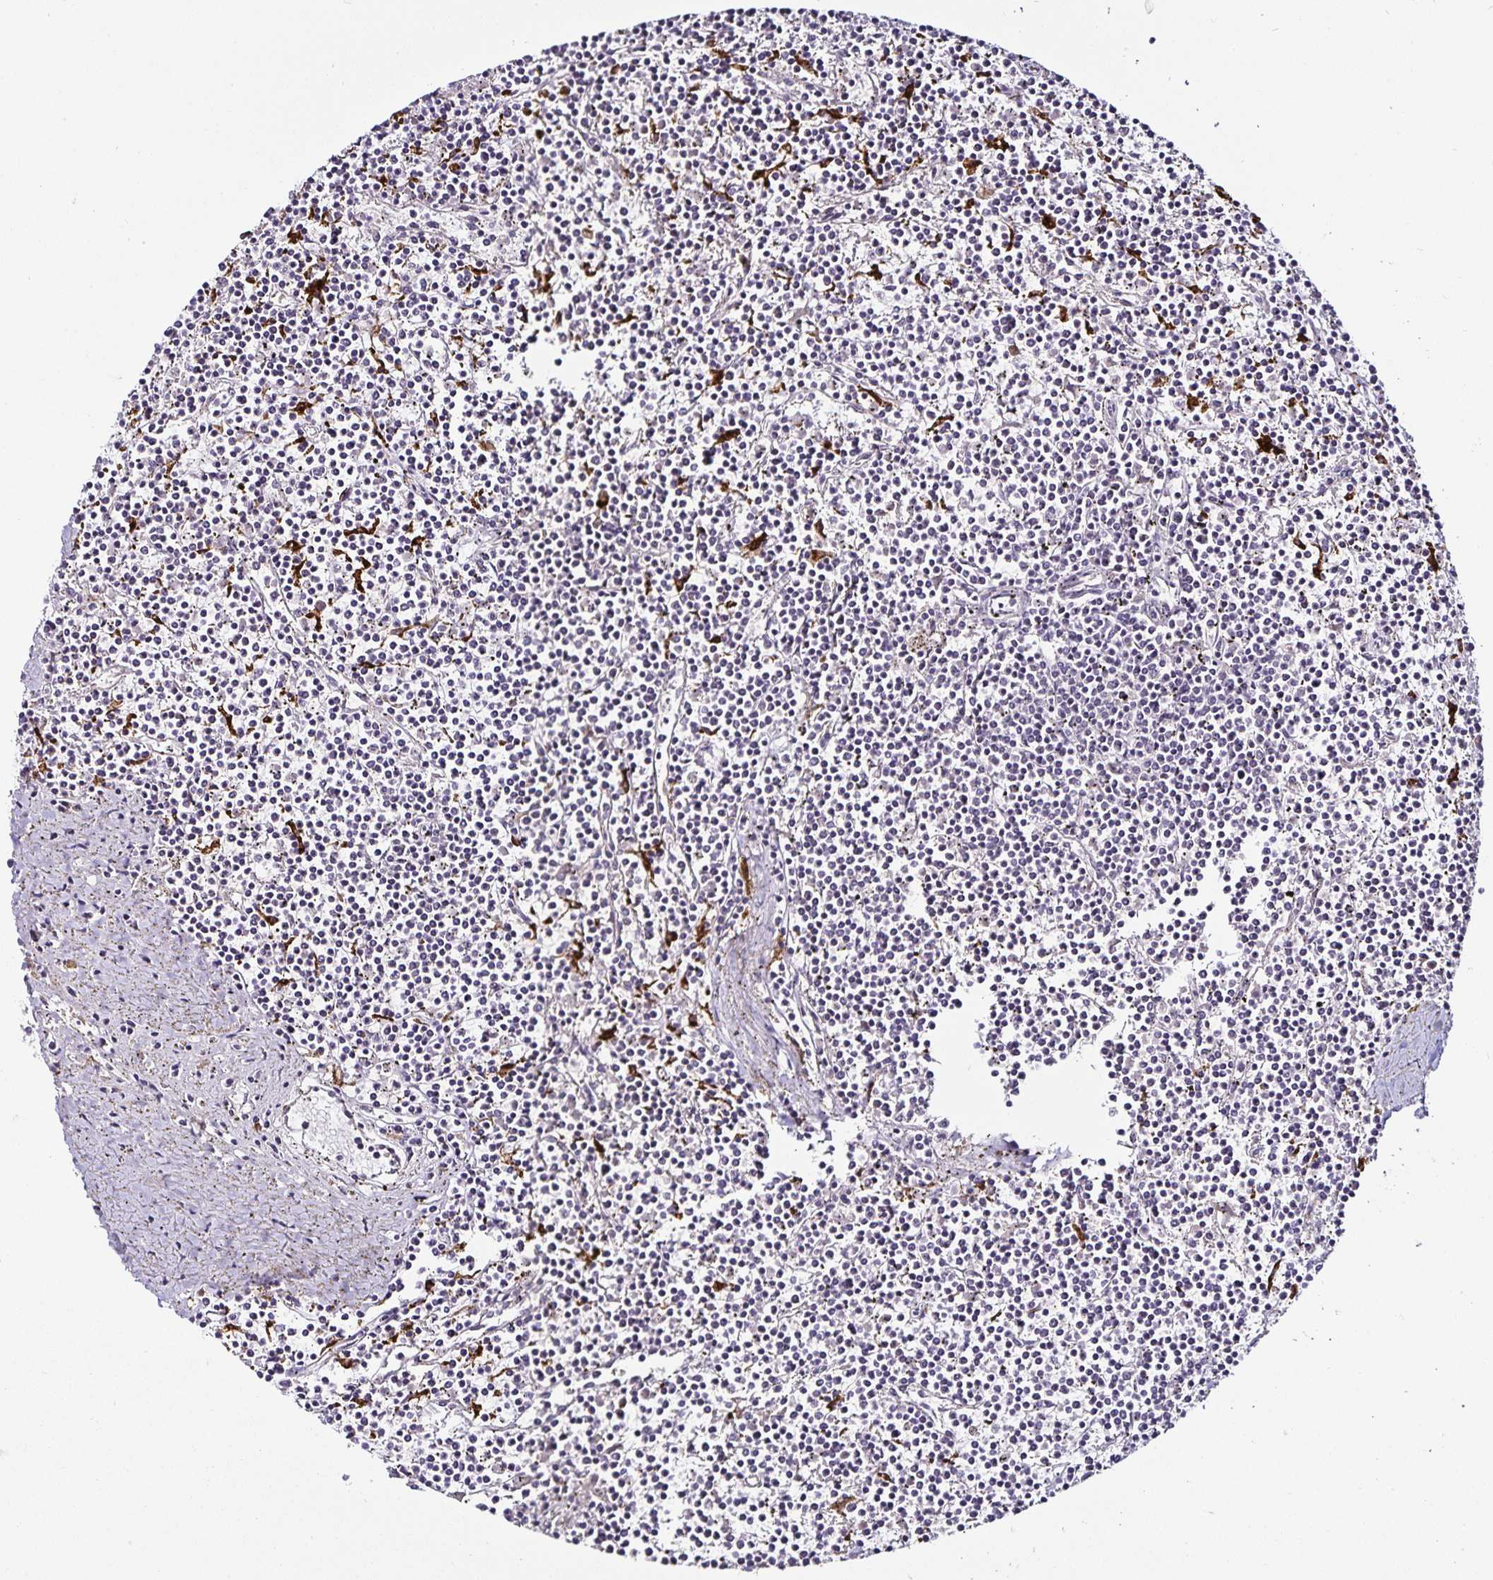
{"staining": {"intensity": "negative", "quantity": "none", "location": "none"}, "tissue": "lymphoma", "cell_type": "Tumor cells", "image_type": "cancer", "snomed": [{"axis": "morphology", "description": "Malignant lymphoma, non-Hodgkin's type, Low grade"}, {"axis": "topography", "description": "Spleen"}], "caption": "Immunohistochemical staining of low-grade malignant lymphoma, non-Hodgkin's type displays no significant staining in tumor cells. (DAB IHC, high magnification).", "gene": "ACSL5", "patient": {"sex": "female", "age": 19}}